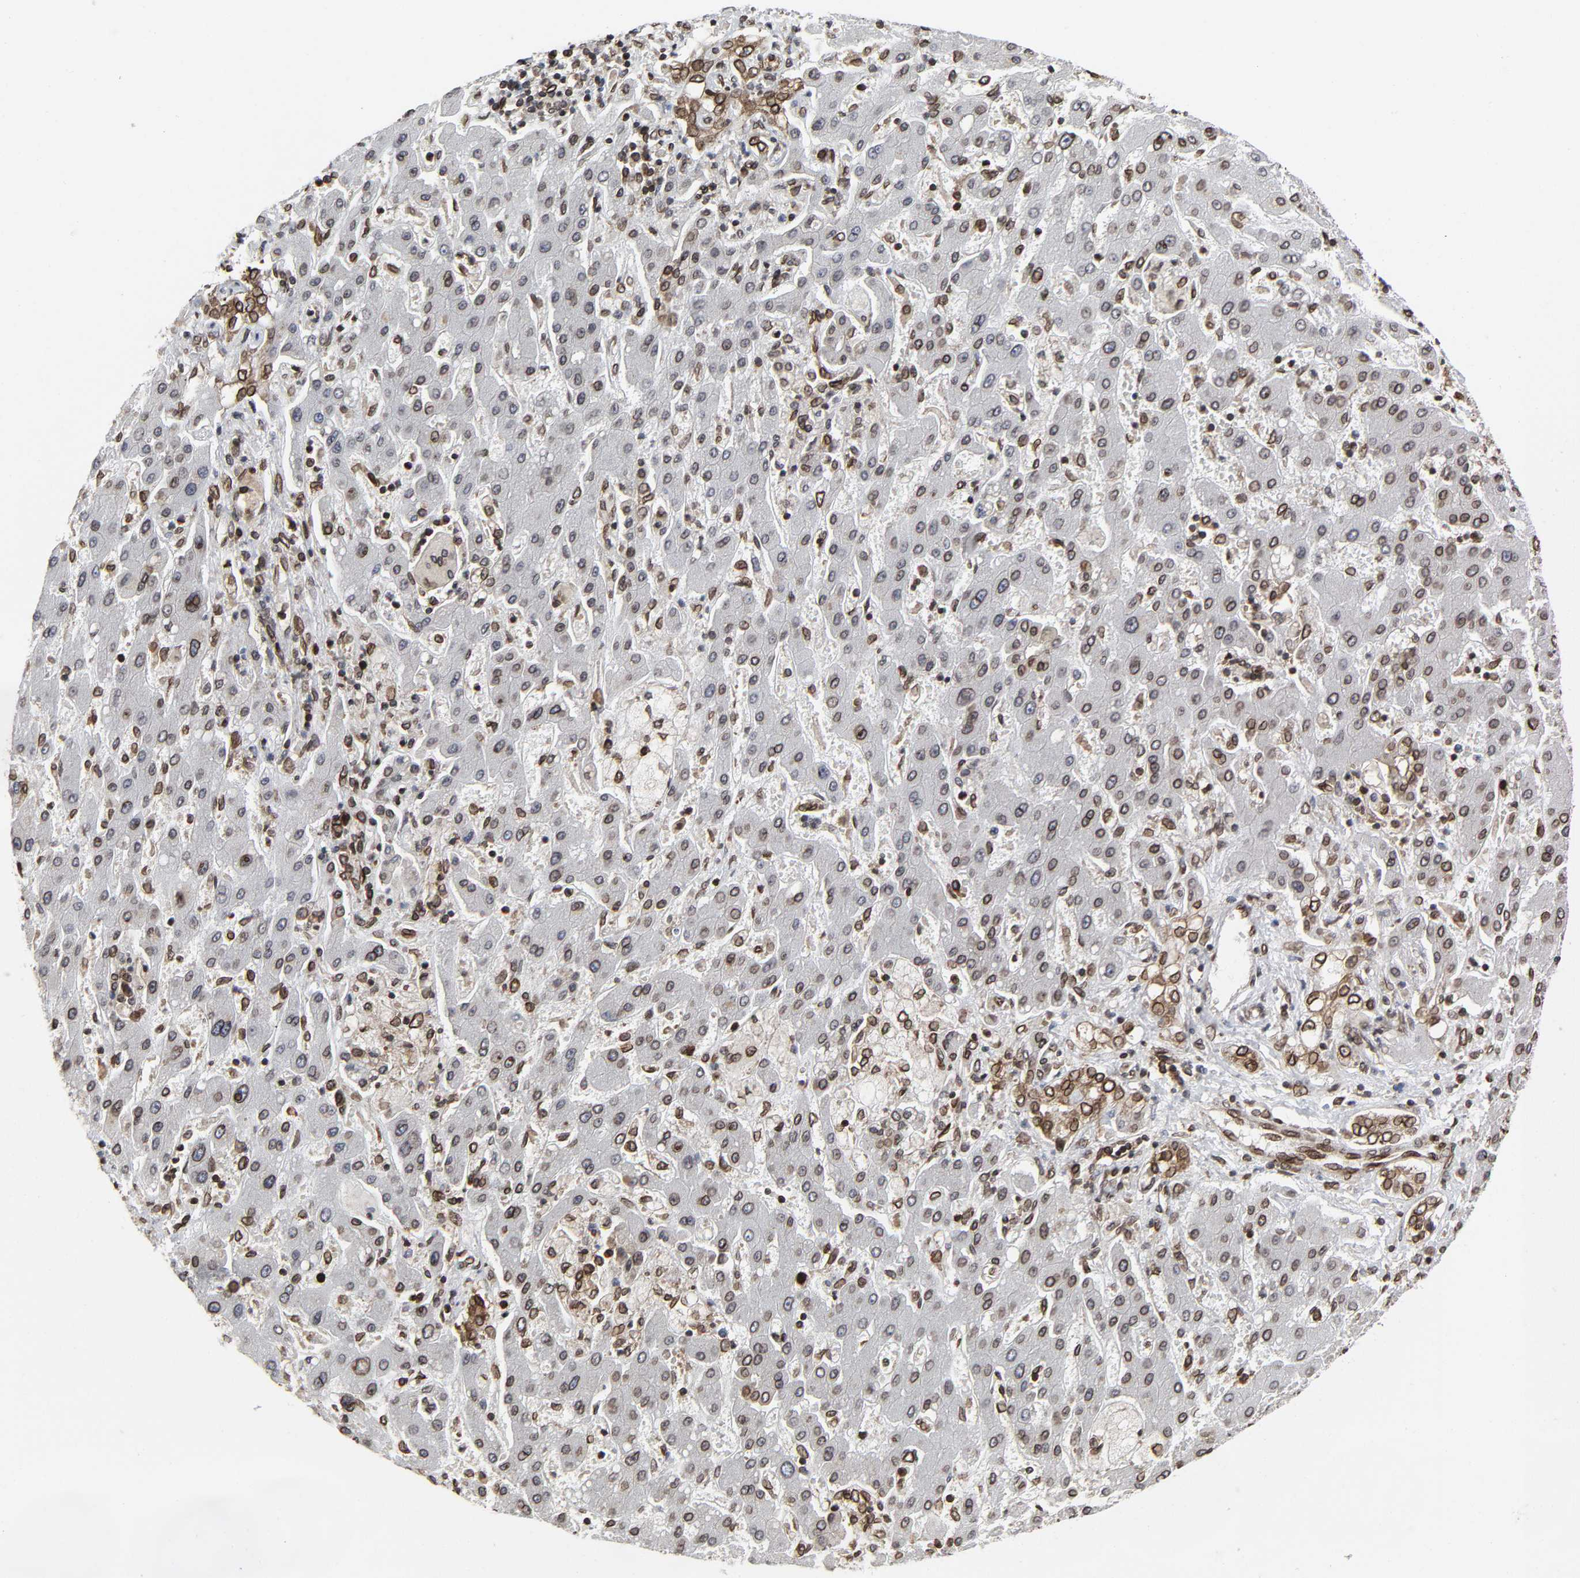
{"staining": {"intensity": "strong", "quantity": ">75%", "location": "cytoplasmic/membranous,nuclear"}, "tissue": "liver cancer", "cell_type": "Tumor cells", "image_type": "cancer", "snomed": [{"axis": "morphology", "description": "Cholangiocarcinoma"}, {"axis": "topography", "description": "Liver"}], "caption": "A histopathology image of human liver cholangiocarcinoma stained for a protein reveals strong cytoplasmic/membranous and nuclear brown staining in tumor cells.", "gene": "RANGAP1", "patient": {"sex": "male", "age": 50}}